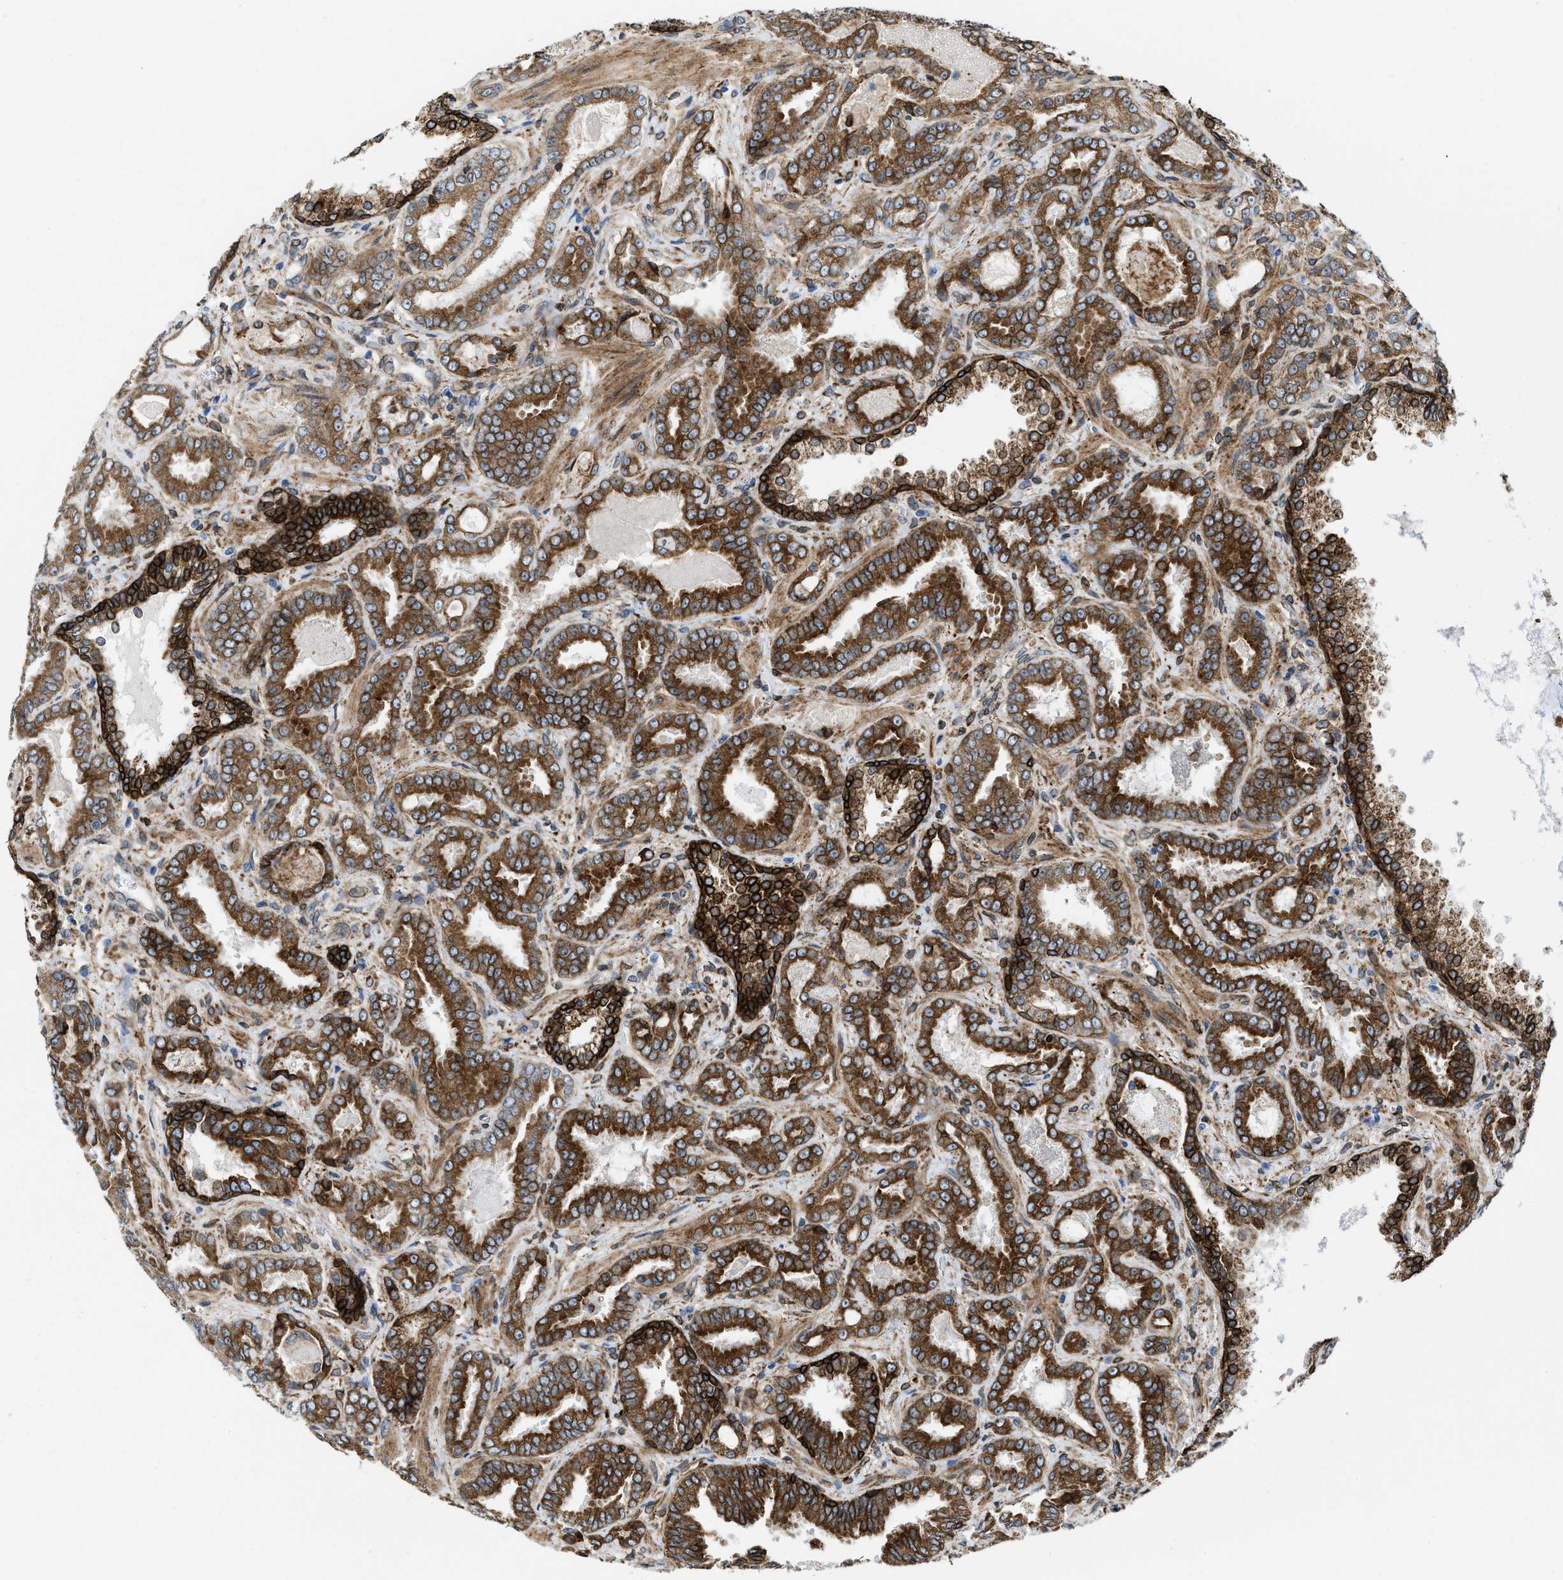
{"staining": {"intensity": "strong", "quantity": ">75%", "location": "cytoplasmic/membranous"}, "tissue": "prostate cancer", "cell_type": "Tumor cells", "image_type": "cancer", "snomed": [{"axis": "morphology", "description": "Adenocarcinoma, Low grade"}, {"axis": "topography", "description": "Prostate"}], "caption": "The immunohistochemical stain shows strong cytoplasmic/membranous expression in tumor cells of prostate cancer tissue. (Brightfield microscopy of DAB IHC at high magnification).", "gene": "ERLIN2", "patient": {"sex": "male", "age": 60}}